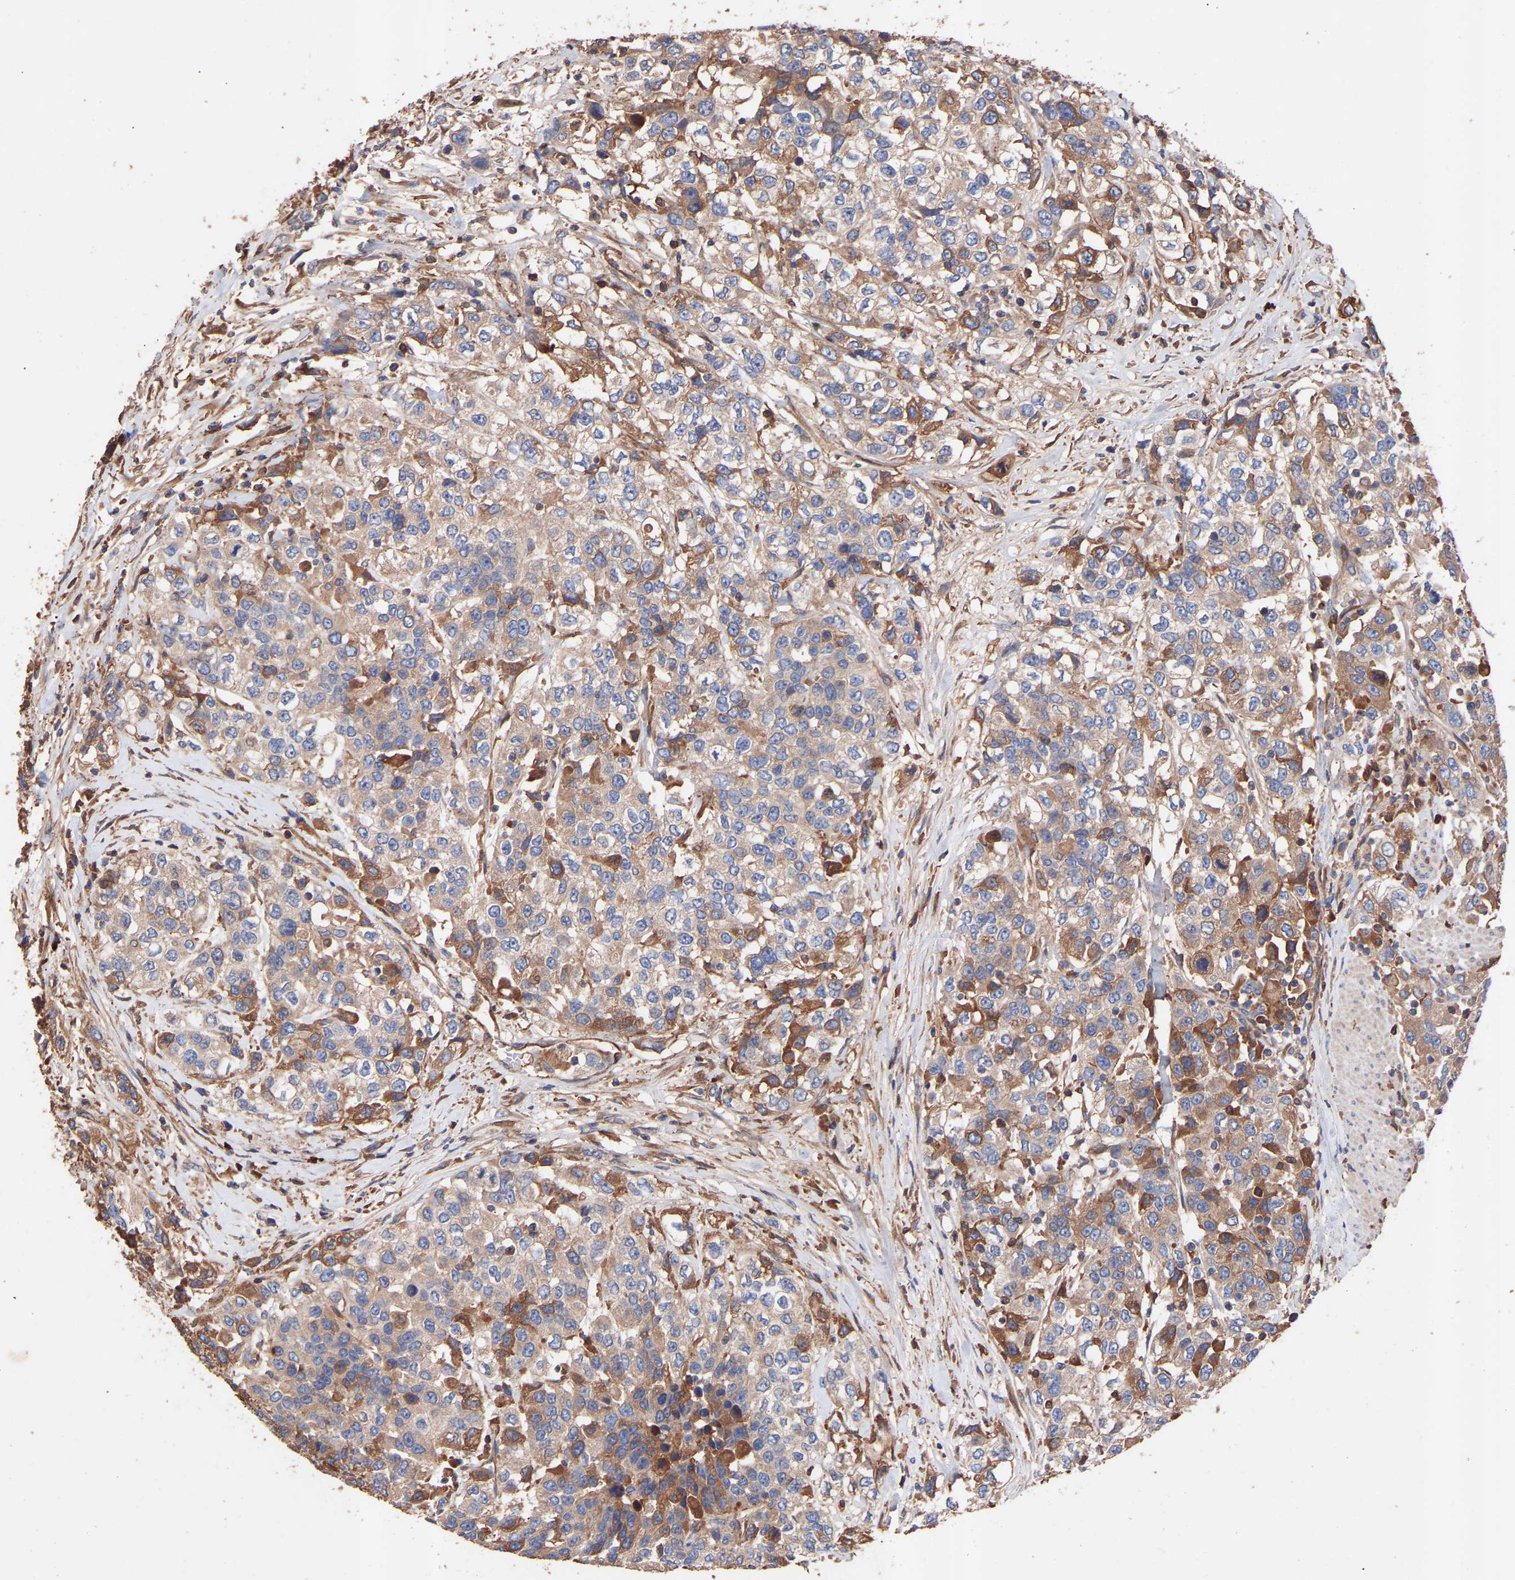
{"staining": {"intensity": "moderate", "quantity": "25%-75%", "location": "cytoplasmic/membranous"}, "tissue": "urothelial cancer", "cell_type": "Tumor cells", "image_type": "cancer", "snomed": [{"axis": "morphology", "description": "Urothelial carcinoma, High grade"}, {"axis": "topography", "description": "Urinary bladder"}], "caption": "Brown immunohistochemical staining in human urothelial cancer shows moderate cytoplasmic/membranous positivity in about 25%-75% of tumor cells.", "gene": "TMEM268", "patient": {"sex": "female", "age": 80}}